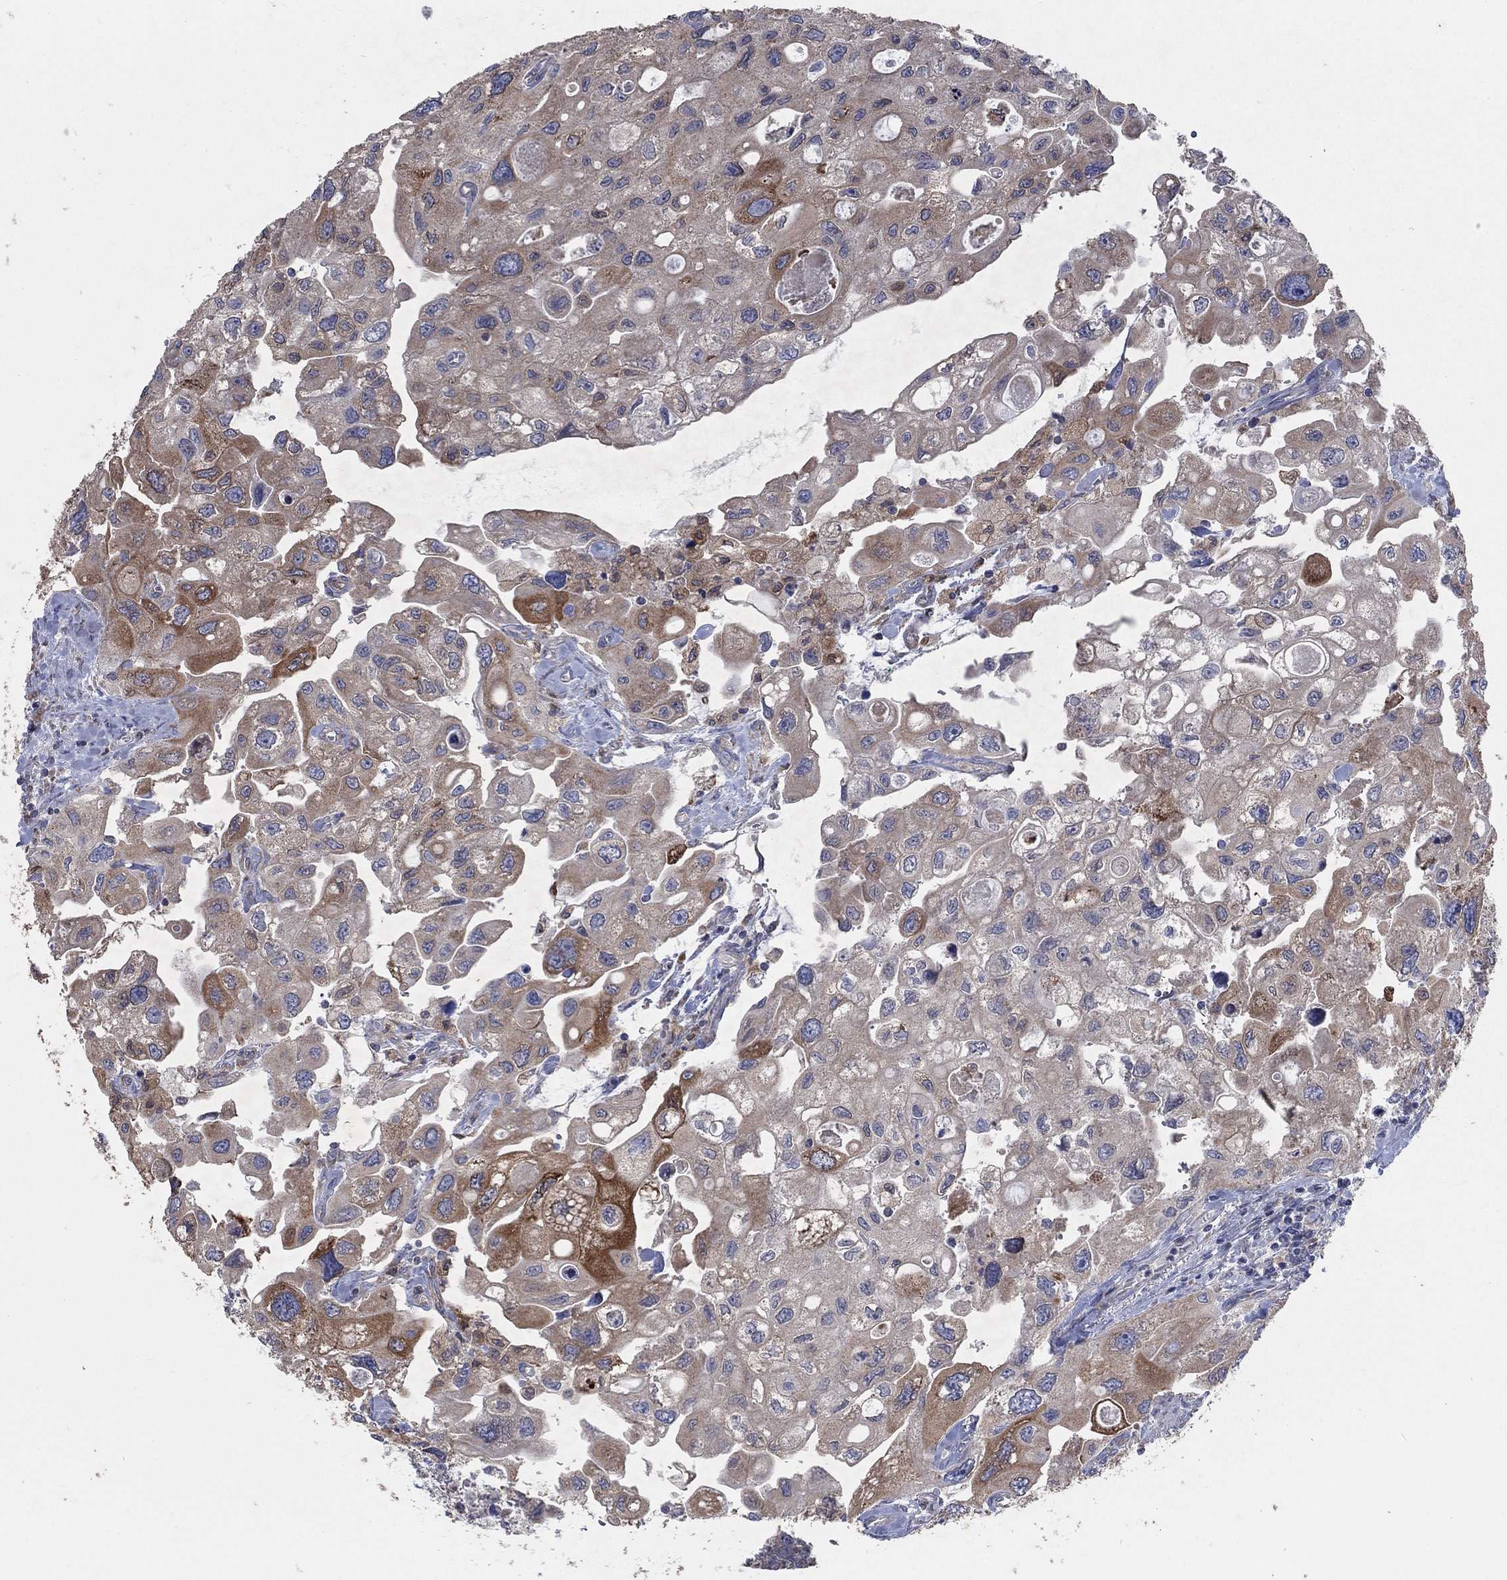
{"staining": {"intensity": "moderate", "quantity": "25%-75%", "location": "cytoplasmic/membranous"}, "tissue": "urothelial cancer", "cell_type": "Tumor cells", "image_type": "cancer", "snomed": [{"axis": "morphology", "description": "Urothelial carcinoma, High grade"}, {"axis": "topography", "description": "Urinary bladder"}], "caption": "High-magnification brightfield microscopy of urothelial cancer stained with DAB (brown) and counterstained with hematoxylin (blue). tumor cells exhibit moderate cytoplasmic/membranous staining is appreciated in about25%-75% of cells.", "gene": "NCEH1", "patient": {"sex": "male", "age": 59}}